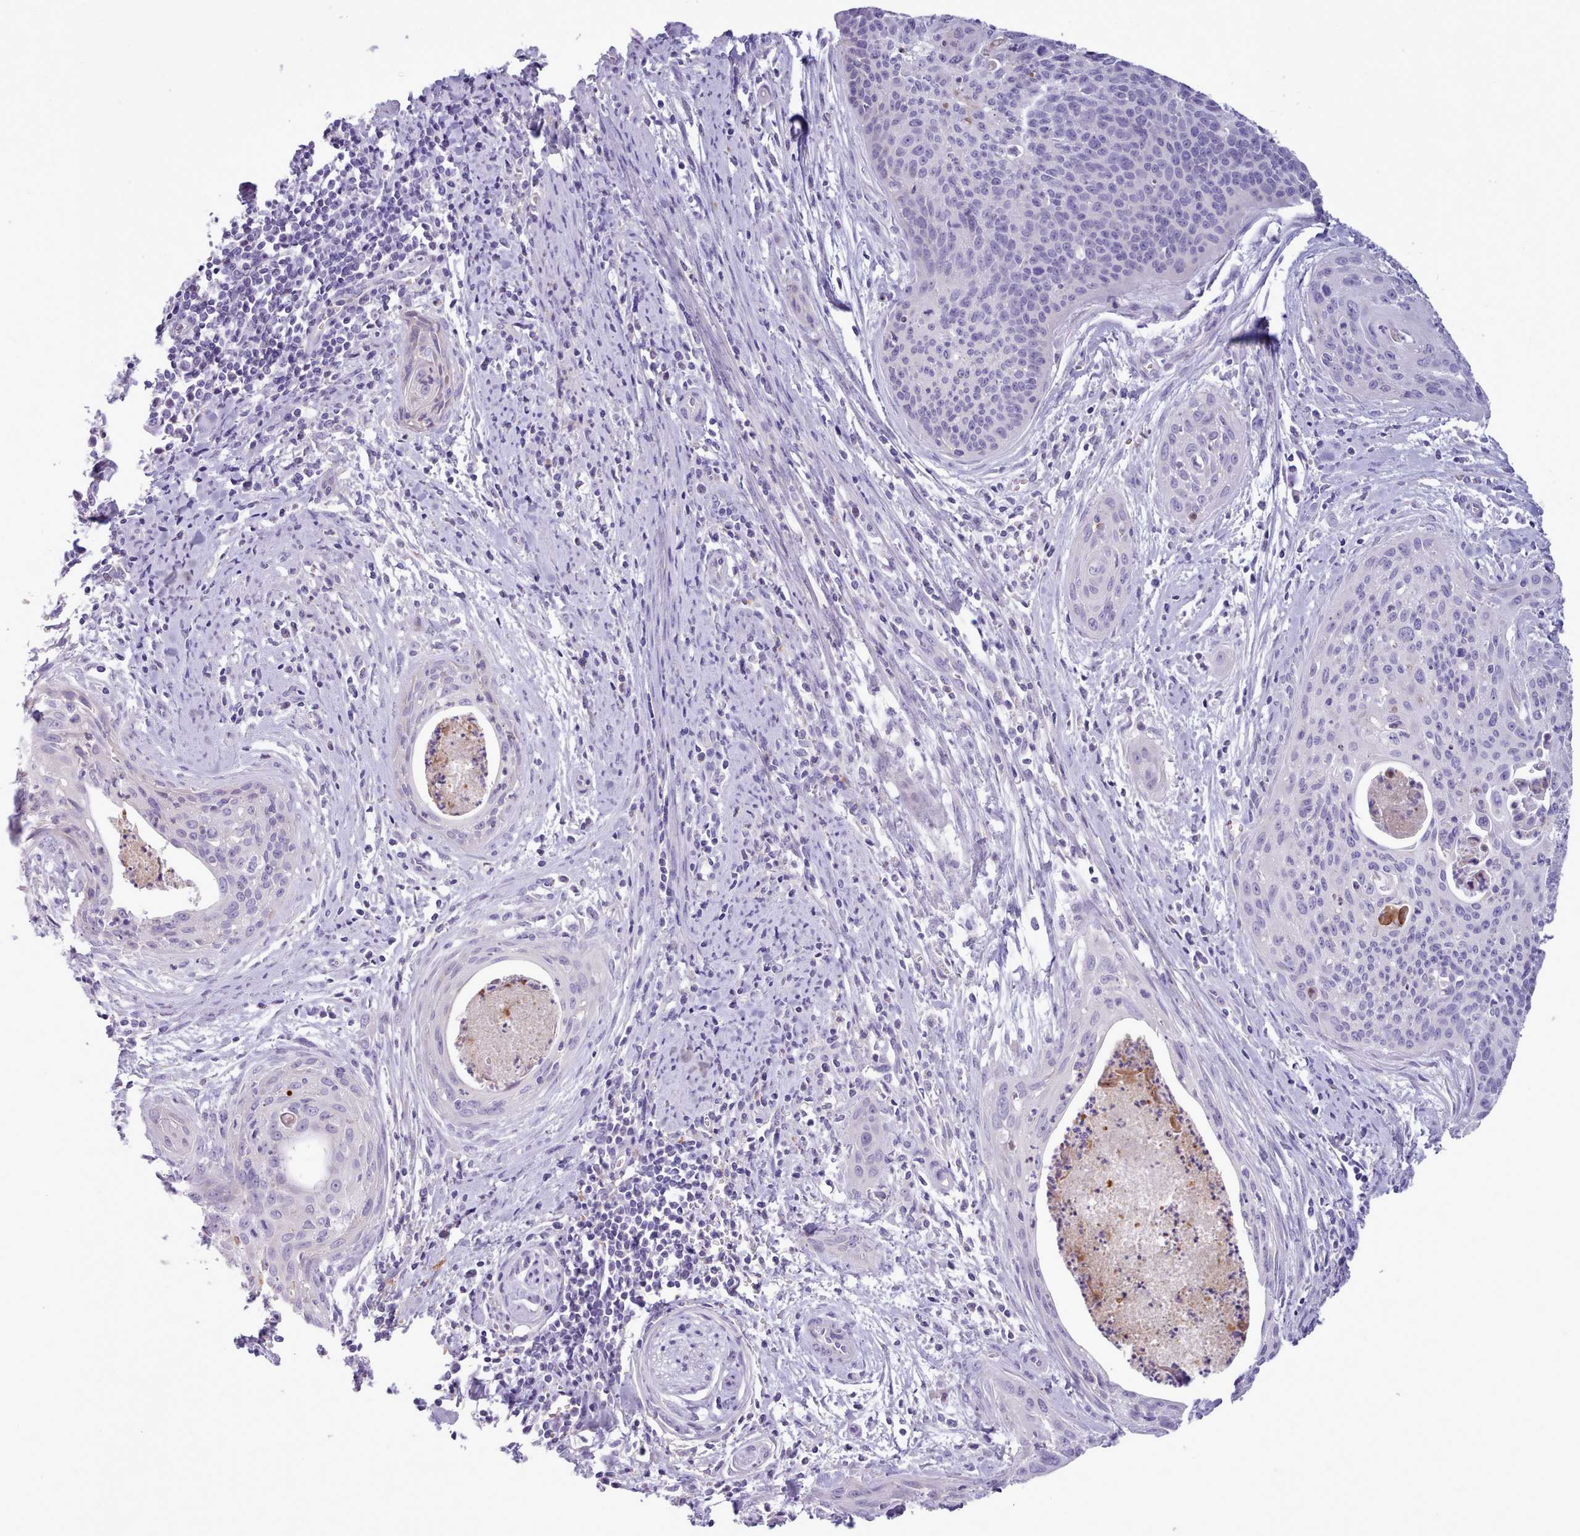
{"staining": {"intensity": "negative", "quantity": "none", "location": "none"}, "tissue": "cervical cancer", "cell_type": "Tumor cells", "image_type": "cancer", "snomed": [{"axis": "morphology", "description": "Squamous cell carcinoma, NOS"}, {"axis": "topography", "description": "Cervix"}], "caption": "A micrograph of cervical cancer stained for a protein demonstrates no brown staining in tumor cells.", "gene": "CYP2A13", "patient": {"sex": "female", "age": 55}}